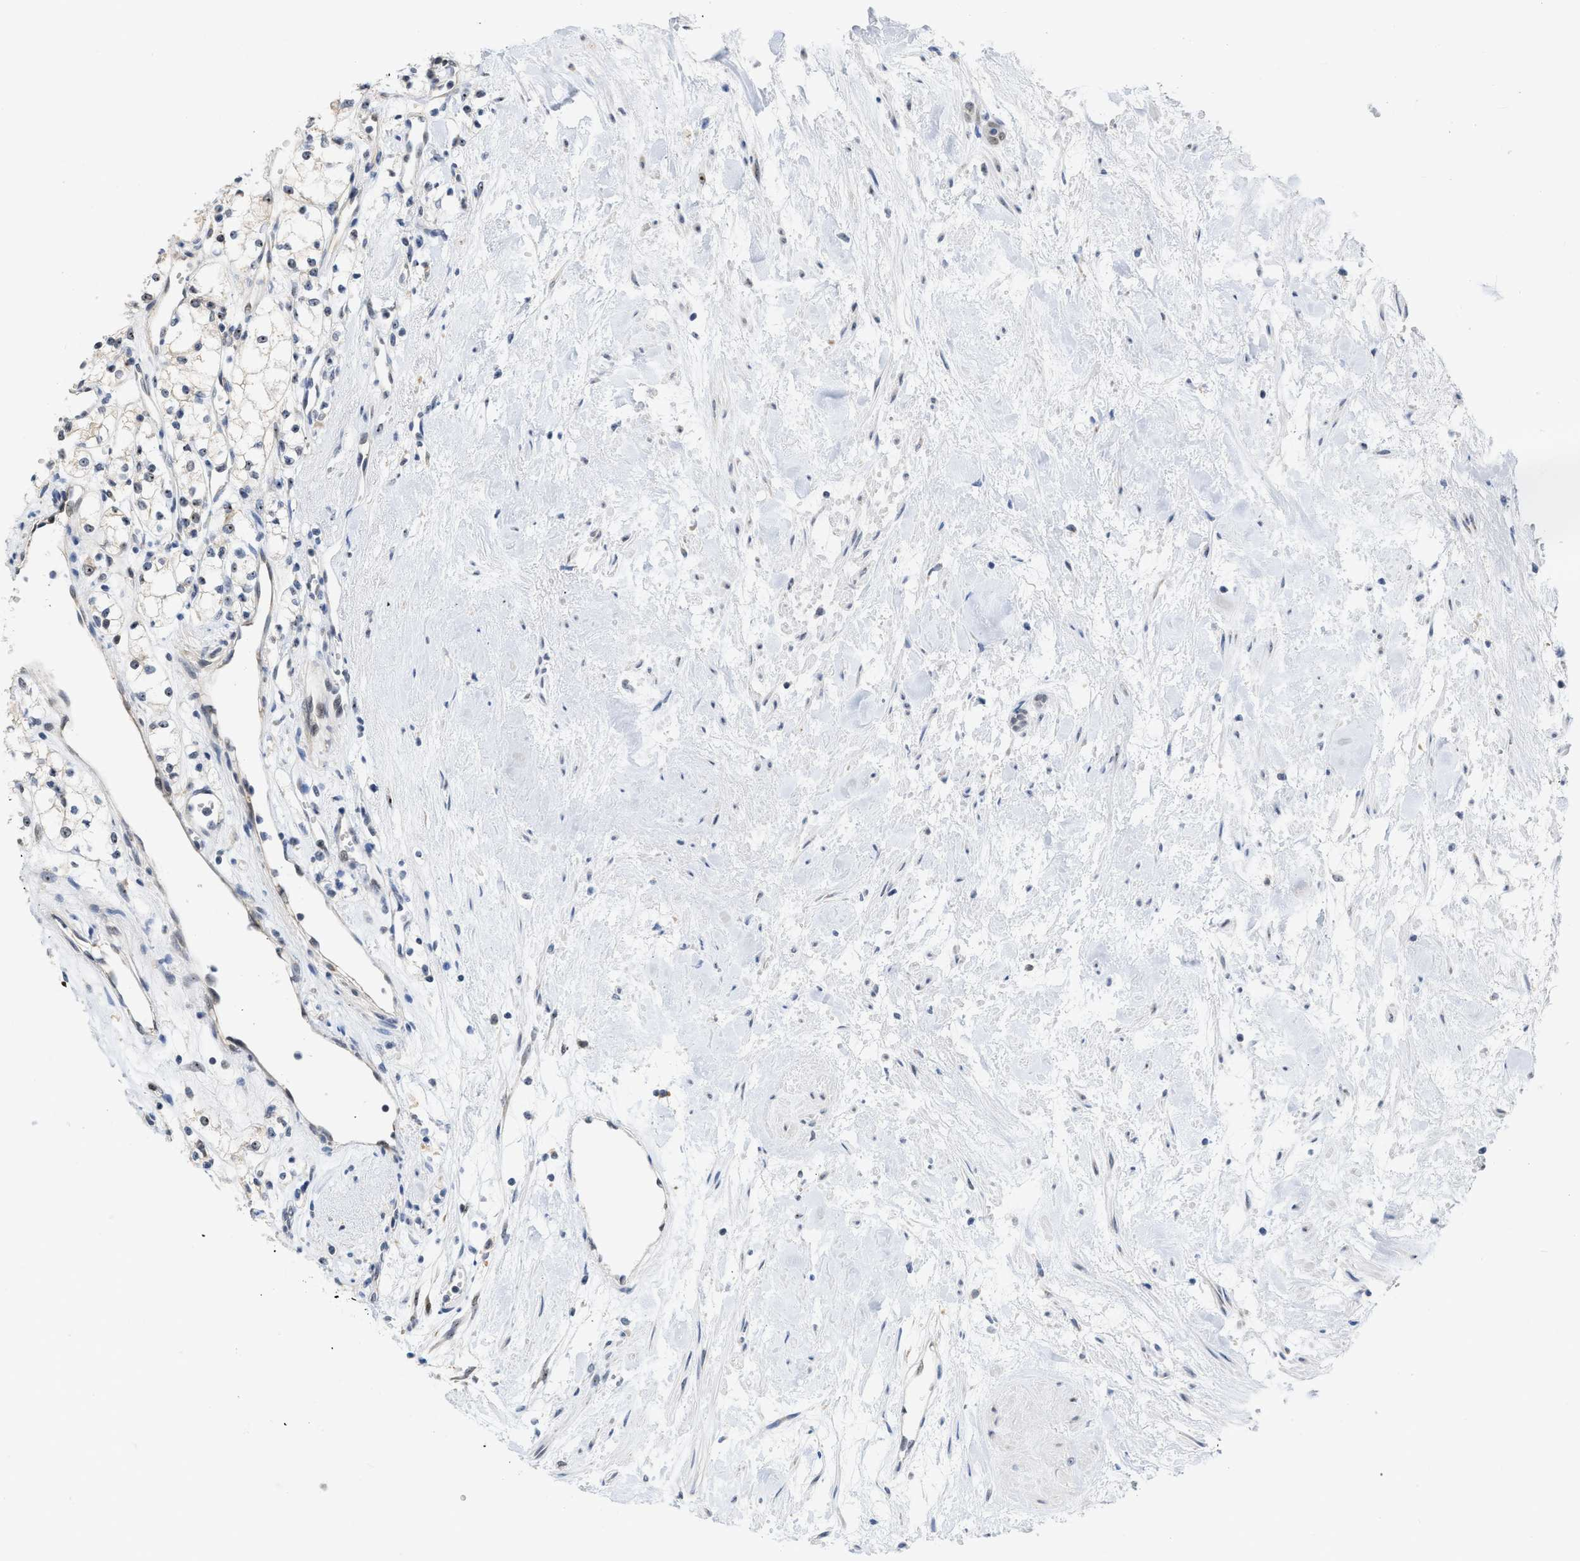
{"staining": {"intensity": "weak", "quantity": "<25%", "location": "nuclear"}, "tissue": "renal cancer", "cell_type": "Tumor cells", "image_type": "cancer", "snomed": [{"axis": "morphology", "description": "Adenocarcinoma, NOS"}, {"axis": "topography", "description": "Kidney"}], "caption": "Renal adenocarcinoma stained for a protein using immunohistochemistry displays no staining tumor cells.", "gene": "ELAC2", "patient": {"sex": "male", "age": 59}}